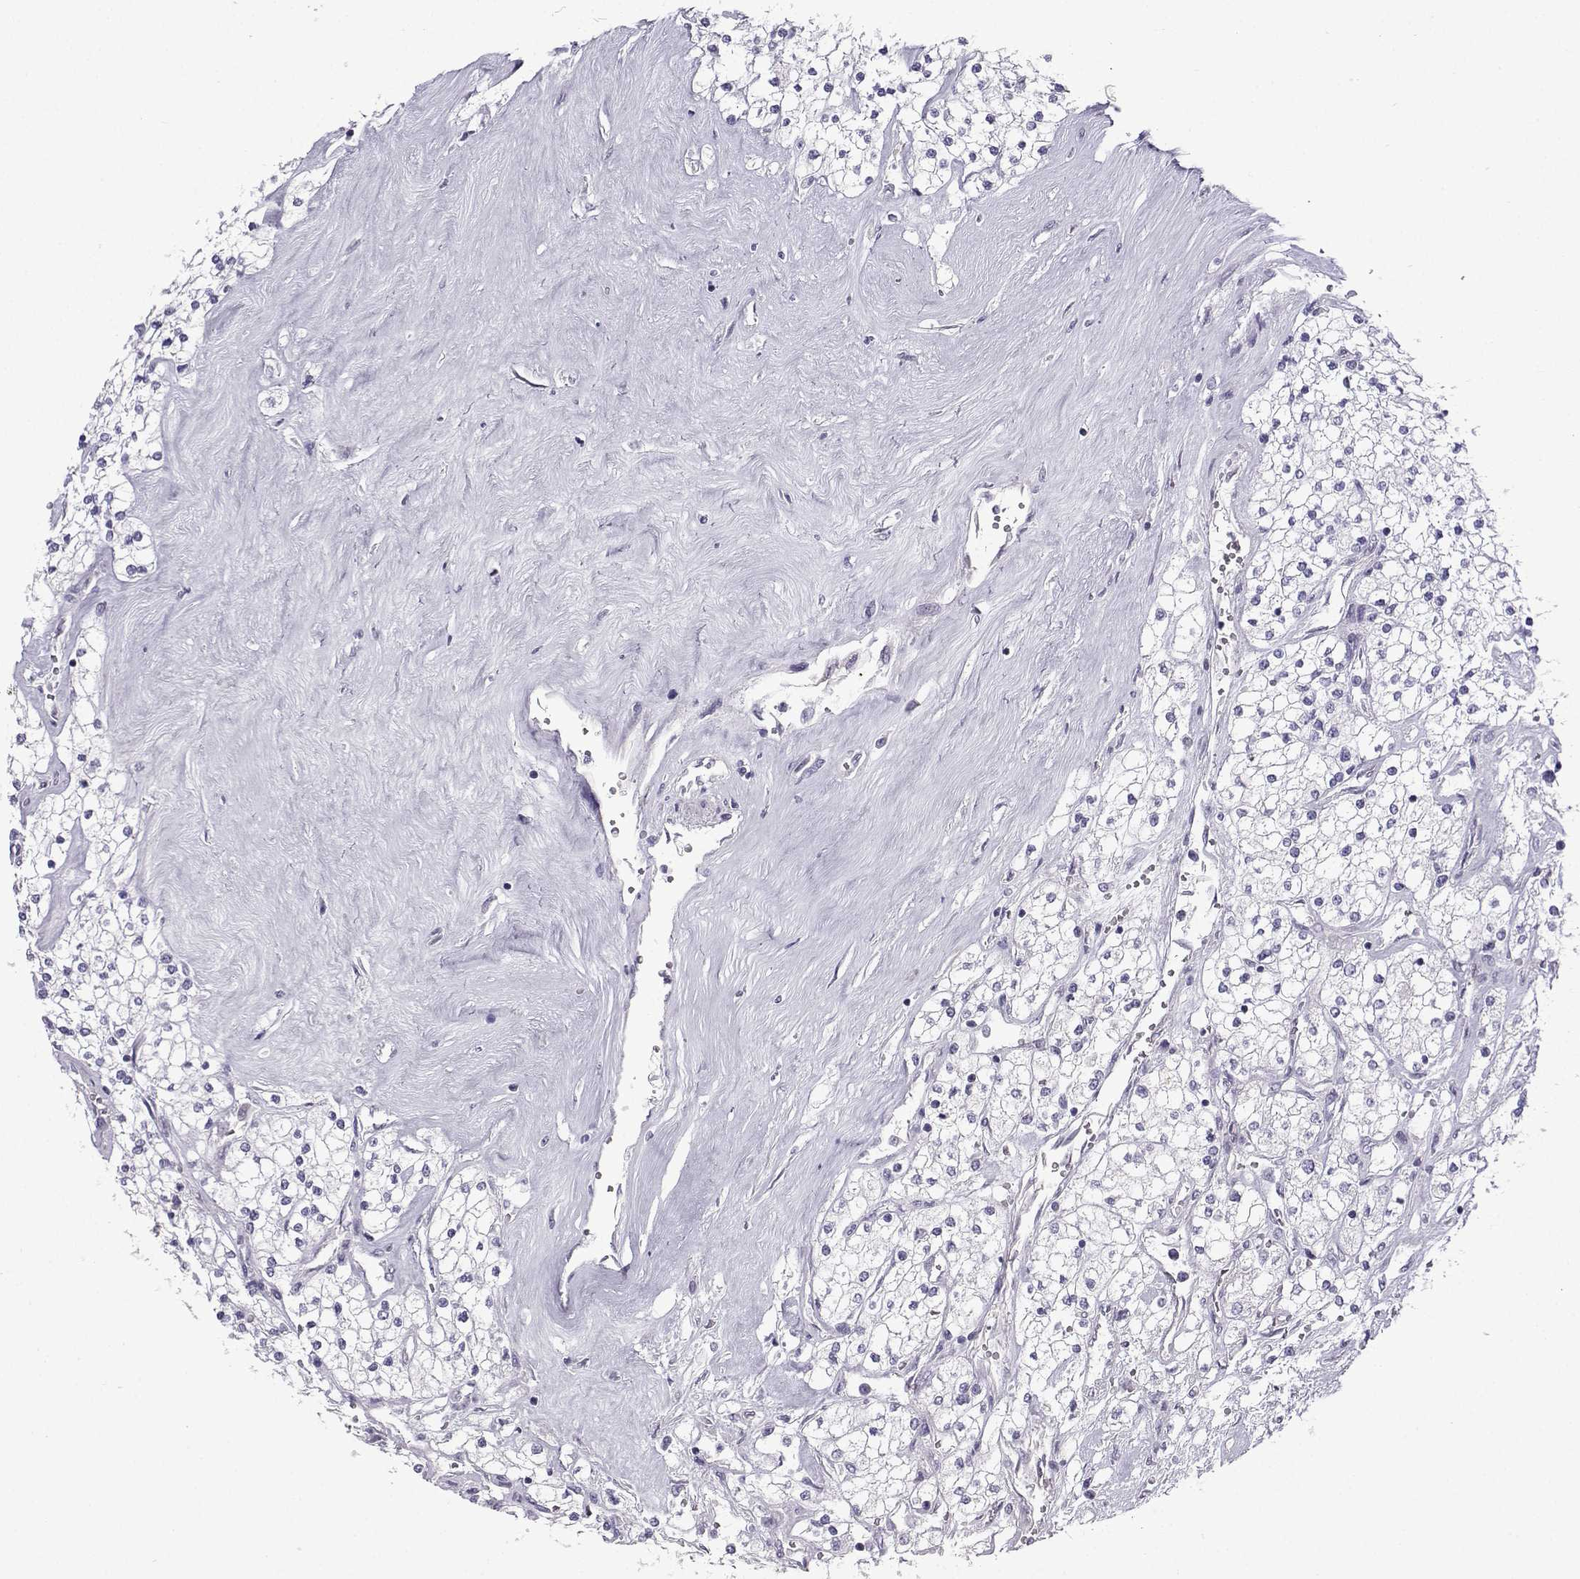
{"staining": {"intensity": "negative", "quantity": "none", "location": "none"}, "tissue": "renal cancer", "cell_type": "Tumor cells", "image_type": "cancer", "snomed": [{"axis": "morphology", "description": "Adenocarcinoma, NOS"}, {"axis": "topography", "description": "Kidney"}], "caption": "Photomicrograph shows no protein positivity in tumor cells of renal adenocarcinoma tissue.", "gene": "CFAP53", "patient": {"sex": "male", "age": 80}}